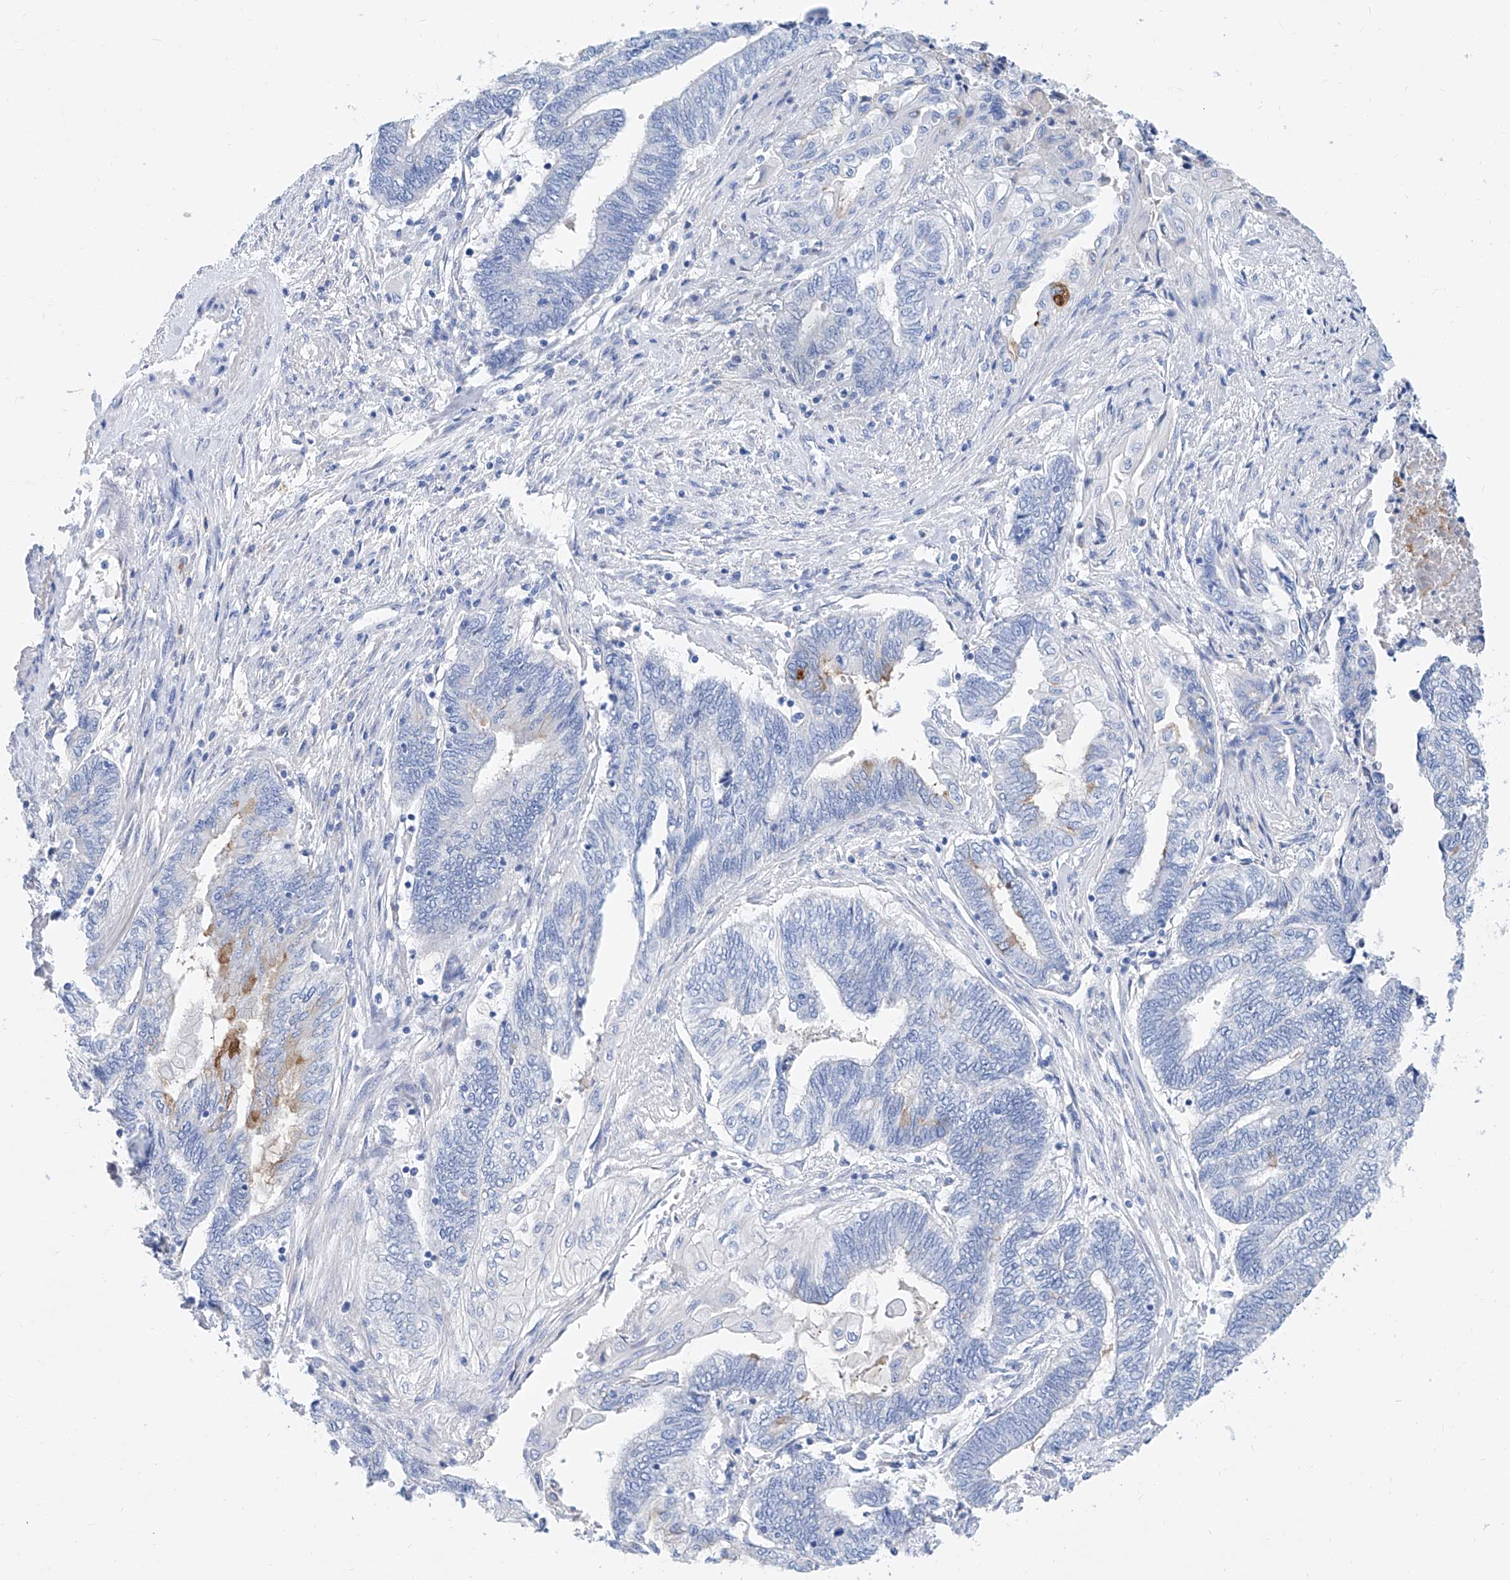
{"staining": {"intensity": "negative", "quantity": "none", "location": "none"}, "tissue": "endometrial cancer", "cell_type": "Tumor cells", "image_type": "cancer", "snomed": [{"axis": "morphology", "description": "Adenocarcinoma, NOS"}, {"axis": "topography", "description": "Uterus"}, {"axis": "topography", "description": "Endometrium"}], "caption": "IHC photomicrograph of neoplastic tissue: human endometrial cancer stained with DAB (3,3'-diaminobenzidine) exhibits no significant protein positivity in tumor cells.", "gene": "SLC25A29", "patient": {"sex": "female", "age": 70}}